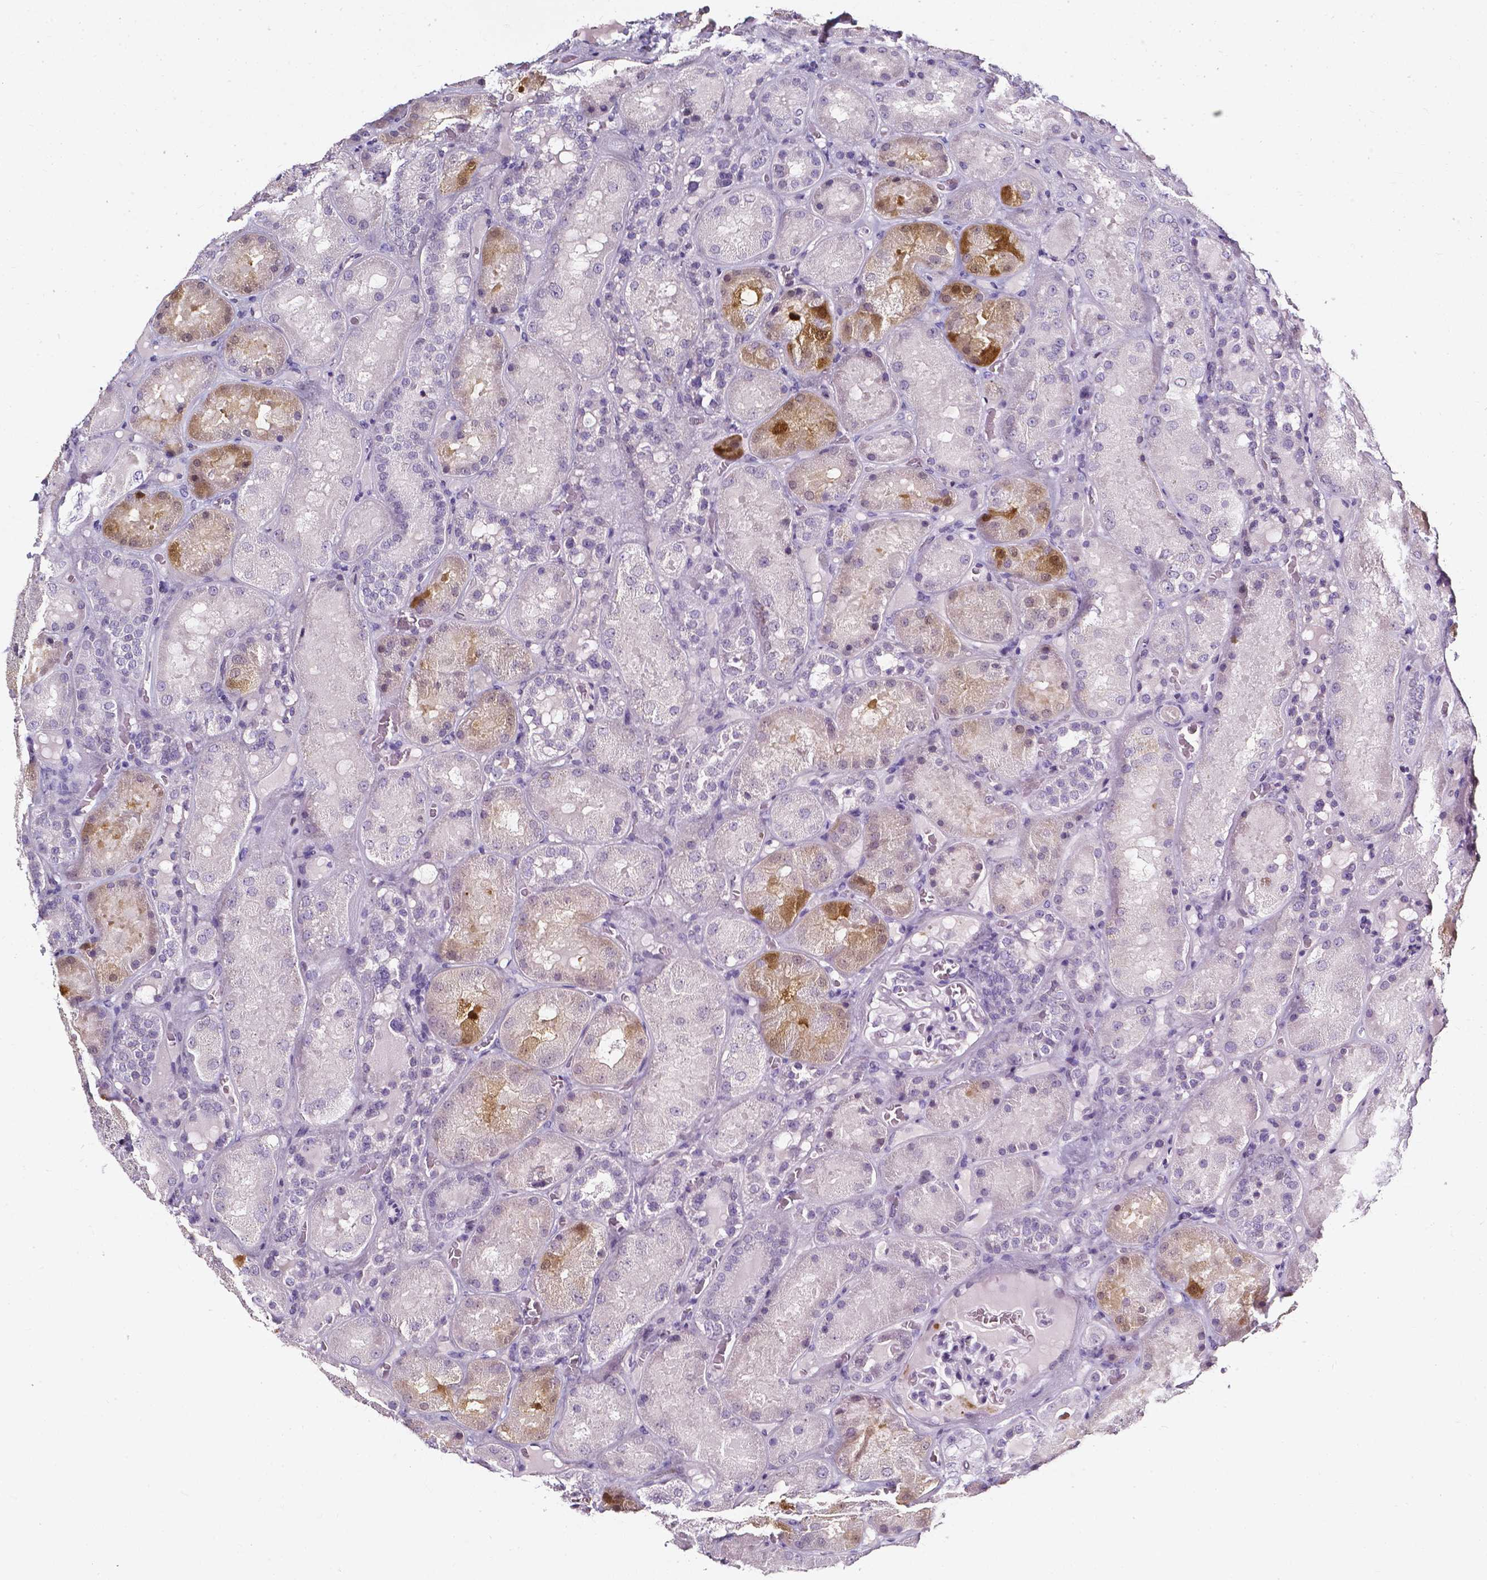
{"staining": {"intensity": "negative", "quantity": "none", "location": "none"}, "tissue": "kidney", "cell_type": "Cells in glomeruli", "image_type": "normal", "snomed": [{"axis": "morphology", "description": "Normal tissue, NOS"}, {"axis": "topography", "description": "Kidney"}], "caption": "An immunohistochemistry histopathology image of normal kidney is shown. There is no staining in cells in glomeruli of kidney. (Stains: DAB immunohistochemistry with hematoxylin counter stain, Microscopy: brightfield microscopy at high magnification).", "gene": "AKR1B10", "patient": {"sex": "male", "age": 73}}